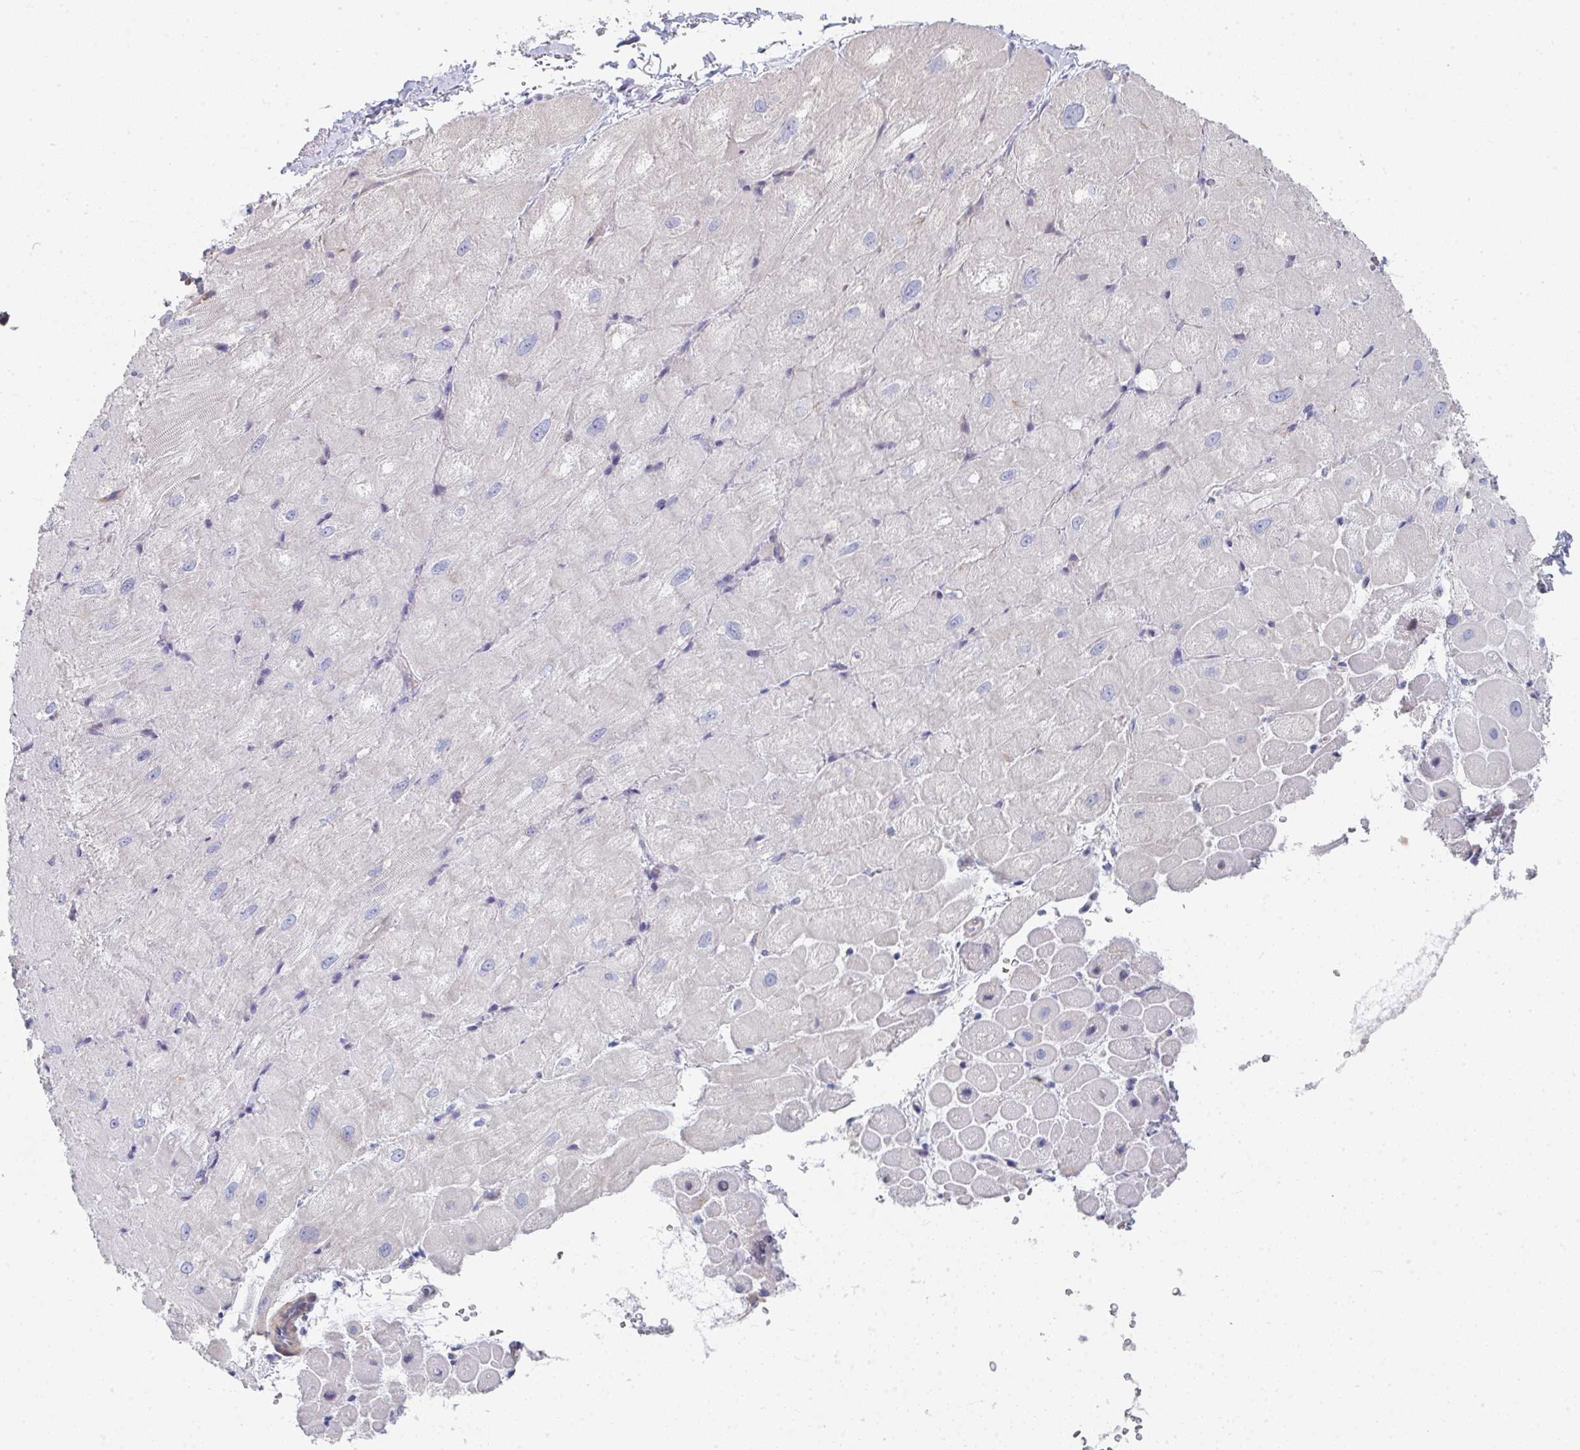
{"staining": {"intensity": "weak", "quantity": "<25%", "location": "cytoplasmic/membranous"}, "tissue": "heart muscle", "cell_type": "Cardiomyocytes", "image_type": "normal", "snomed": [{"axis": "morphology", "description": "Normal tissue, NOS"}, {"axis": "topography", "description": "Heart"}], "caption": "Immunohistochemistry (IHC) photomicrograph of benign heart muscle: heart muscle stained with DAB exhibits no significant protein positivity in cardiomyocytes.", "gene": "KLHL33", "patient": {"sex": "male", "age": 62}}